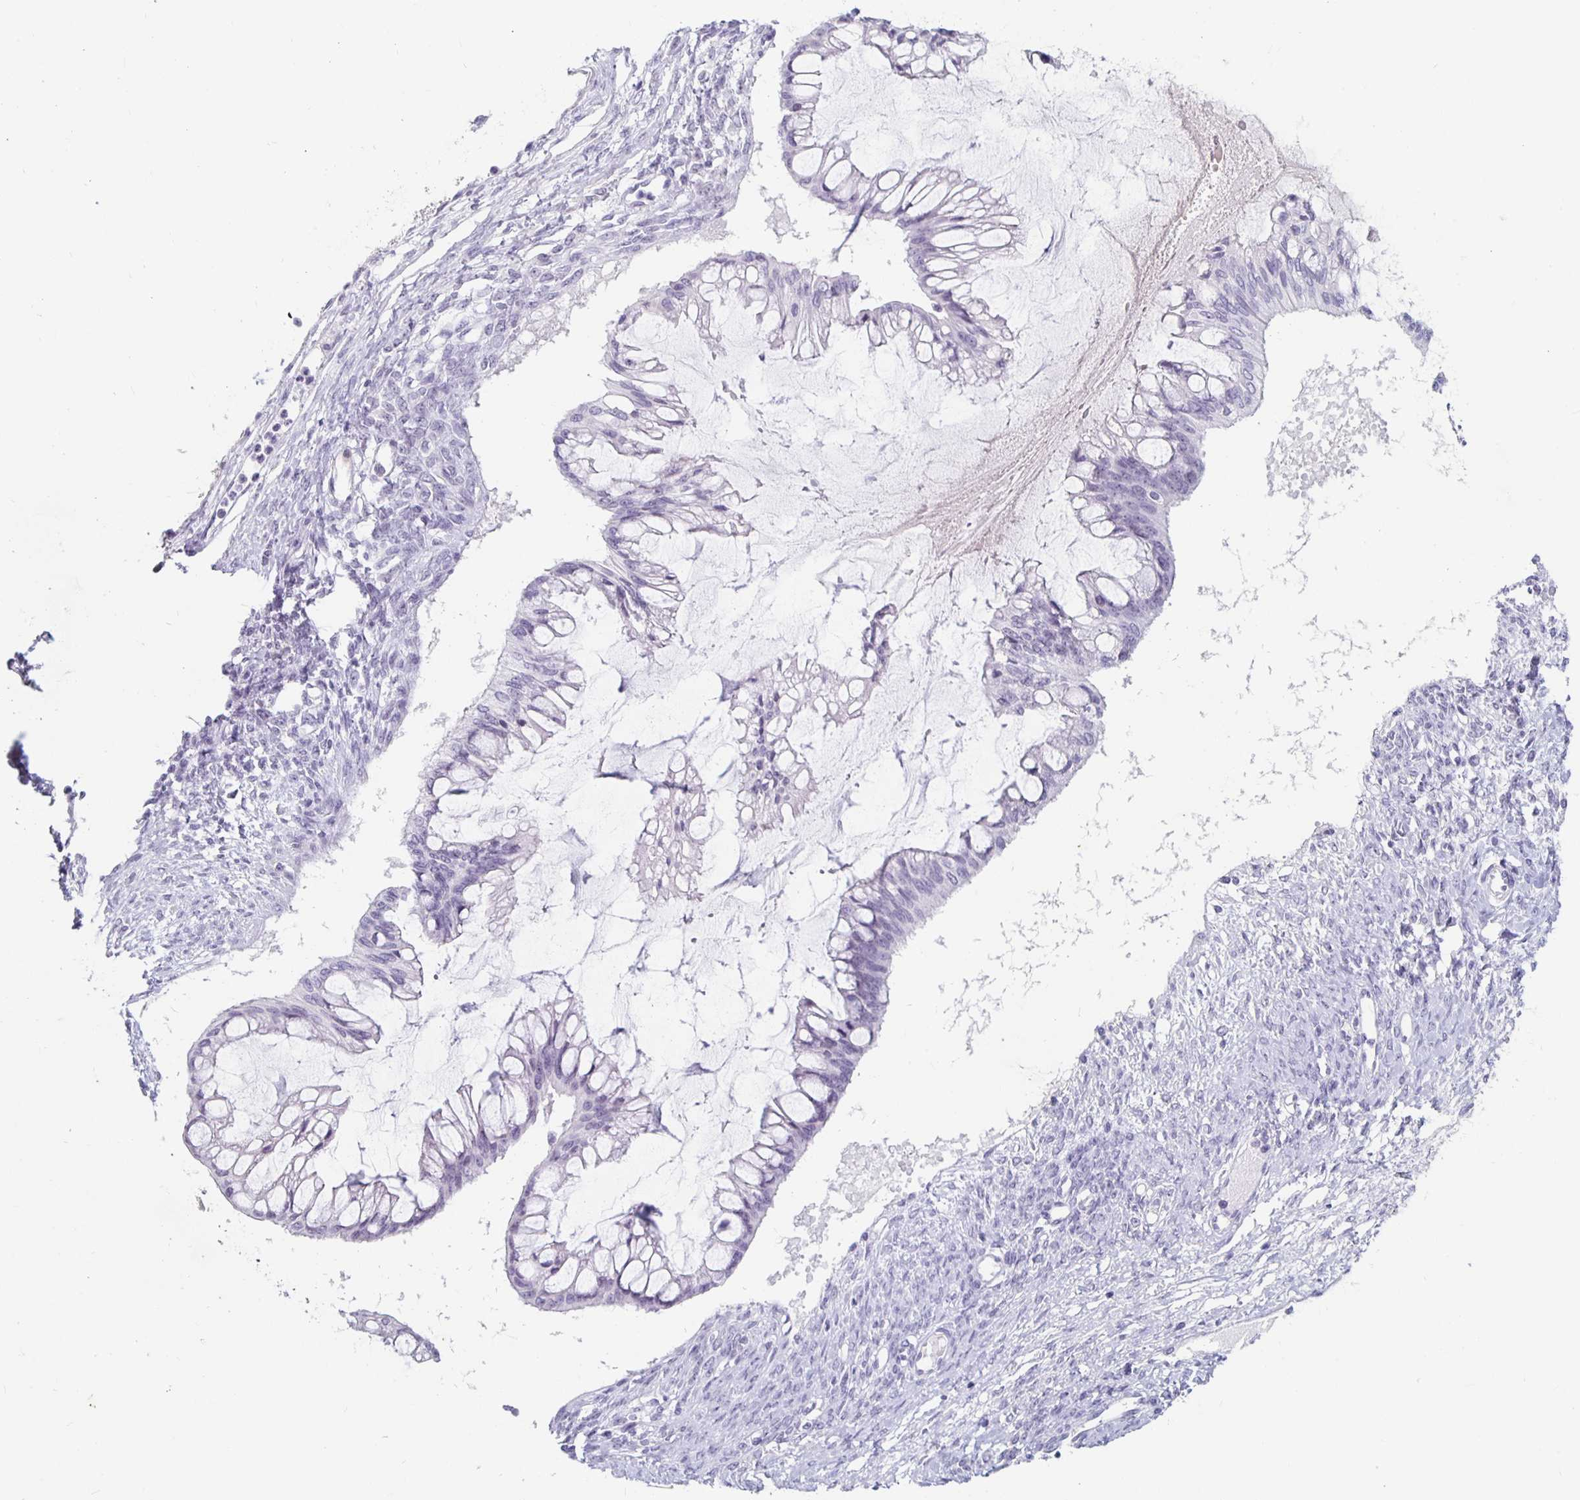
{"staining": {"intensity": "negative", "quantity": "none", "location": "none"}, "tissue": "ovarian cancer", "cell_type": "Tumor cells", "image_type": "cancer", "snomed": [{"axis": "morphology", "description": "Cystadenocarcinoma, mucinous, NOS"}, {"axis": "topography", "description": "Ovary"}], "caption": "Ovarian cancer (mucinous cystadenocarcinoma) stained for a protein using immunohistochemistry shows no staining tumor cells.", "gene": "KCNQ2", "patient": {"sex": "female", "age": 73}}